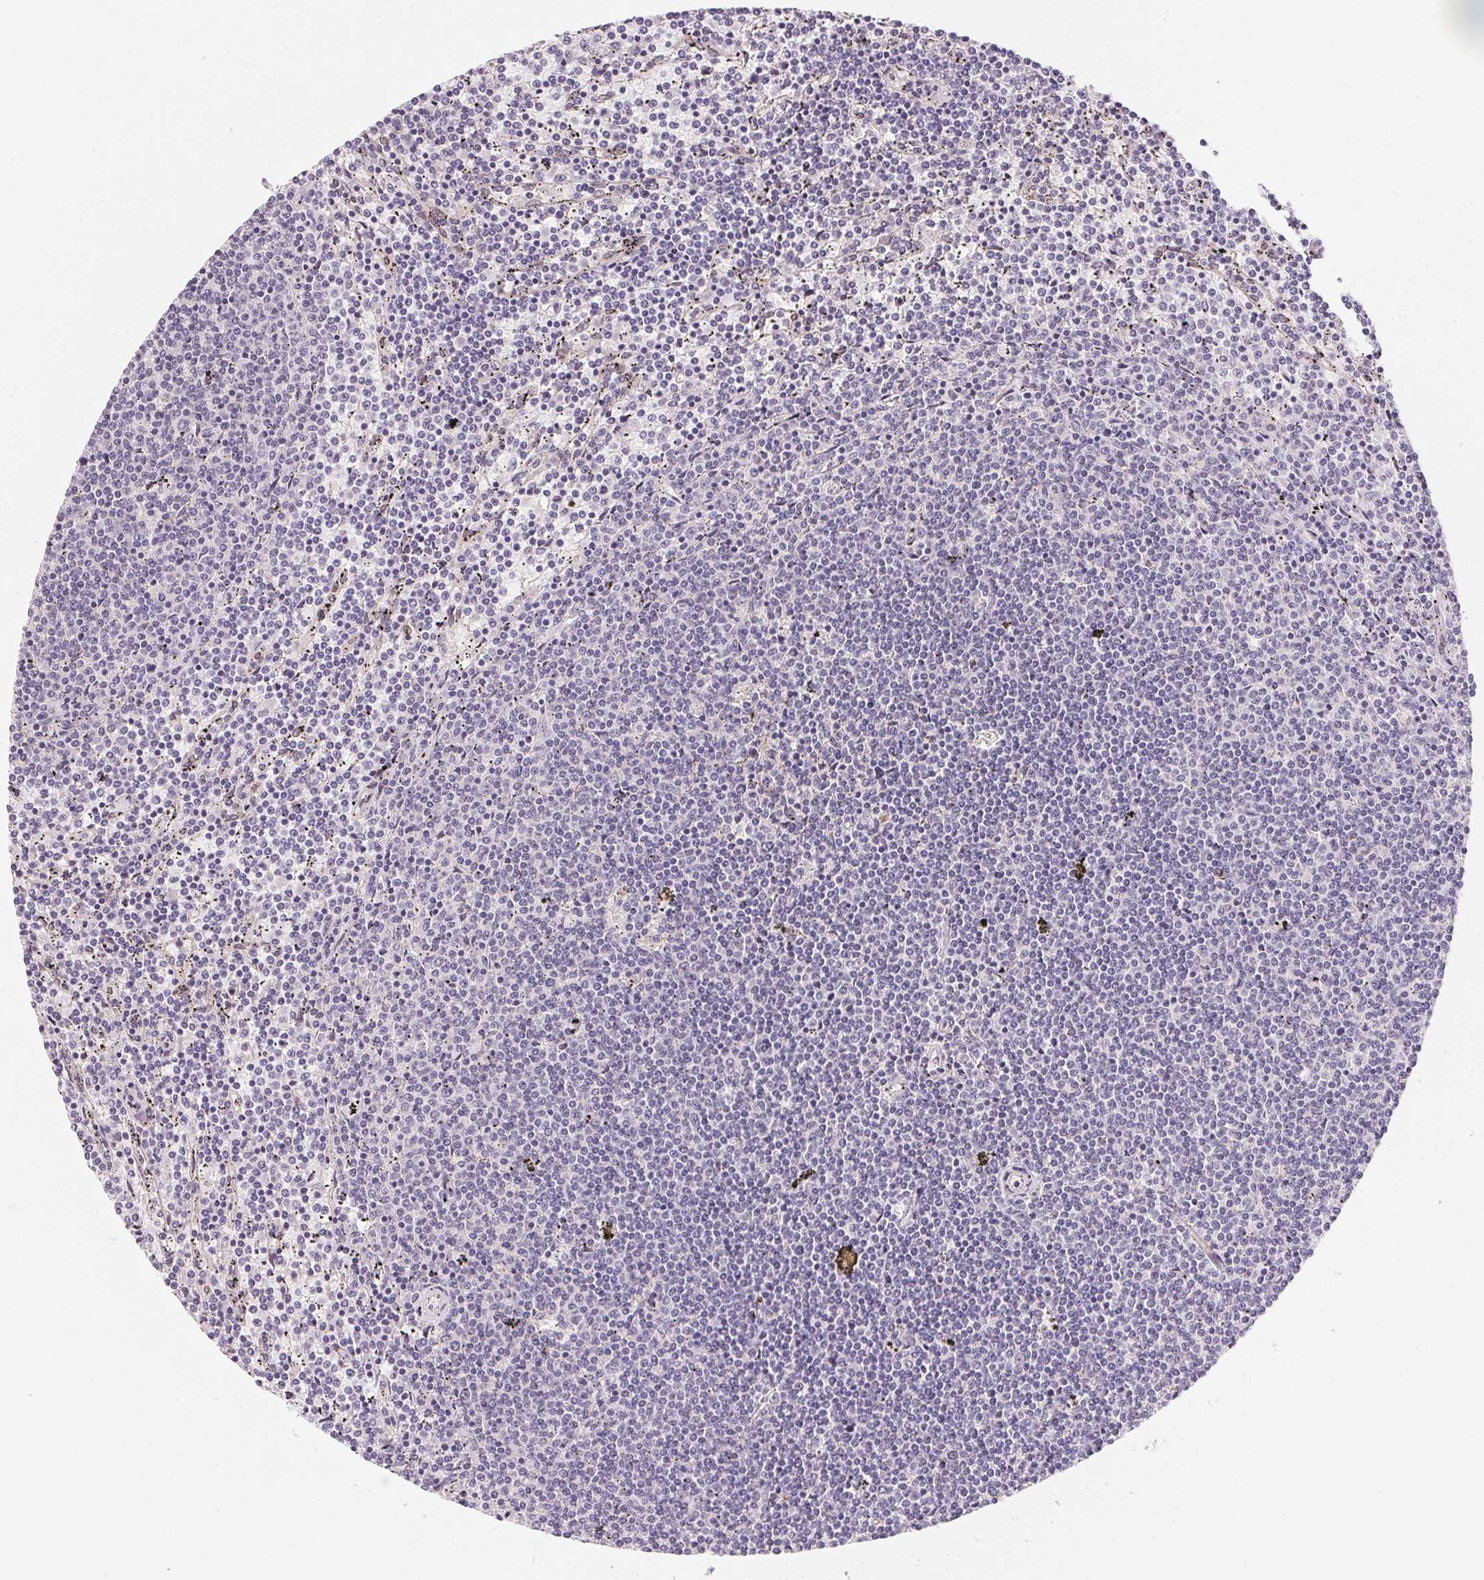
{"staining": {"intensity": "negative", "quantity": "none", "location": "none"}, "tissue": "lymphoma", "cell_type": "Tumor cells", "image_type": "cancer", "snomed": [{"axis": "morphology", "description": "Malignant lymphoma, non-Hodgkin's type, Low grade"}, {"axis": "topography", "description": "Spleen"}], "caption": "This is an immunohistochemistry histopathology image of low-grade malignant lymphoma, non-Hodgkin's type. There is no expression in tumor cells.", "gene": "EI24", "patient": {"sex": "female", "age": 50}}